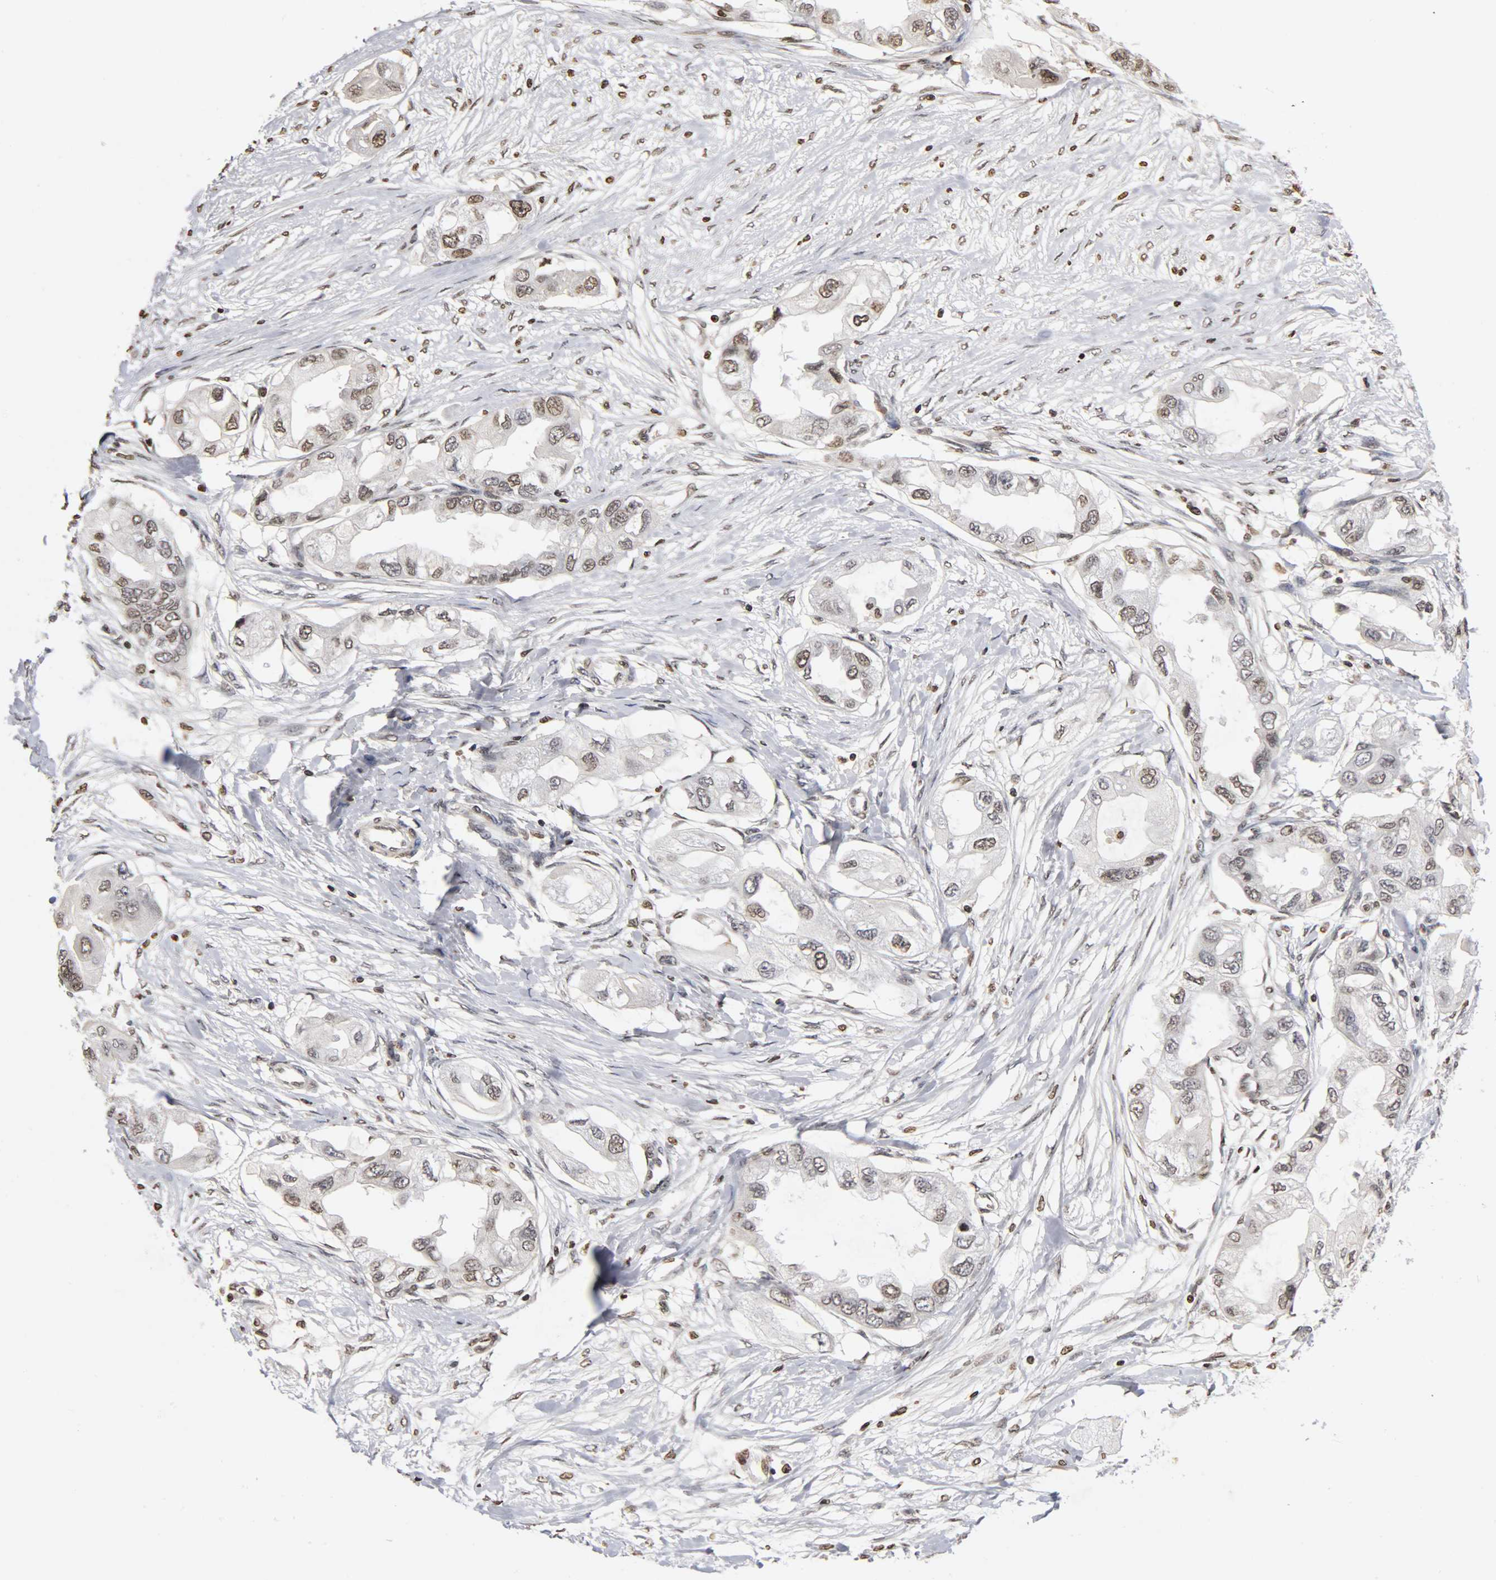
{"staining": {"intensity": "weak", "quantity": "<25%", "location": "nuclear"}, "tissue": "endometrial cancer", "cell_type": "Tumor cells", "image_type": "cancer", "snomed": [{"axis": "morphology", "description": "Adenocarcinoma, NOS"}, {"axis": "topography", "description": "Endometrium"}], "caption": "Immunohistochemistry micrograph of human endometrial cancer (adenocarcinoma) stained for a protein (brown), which shows no positivity in tumor cells. (DAB (3,3'-diaminobenzidine) immunohistochemistry (IHC) with hematoxylin counter stain).", "gene": "ERCC2", "patient": {"sex": "female", "age": 67}}